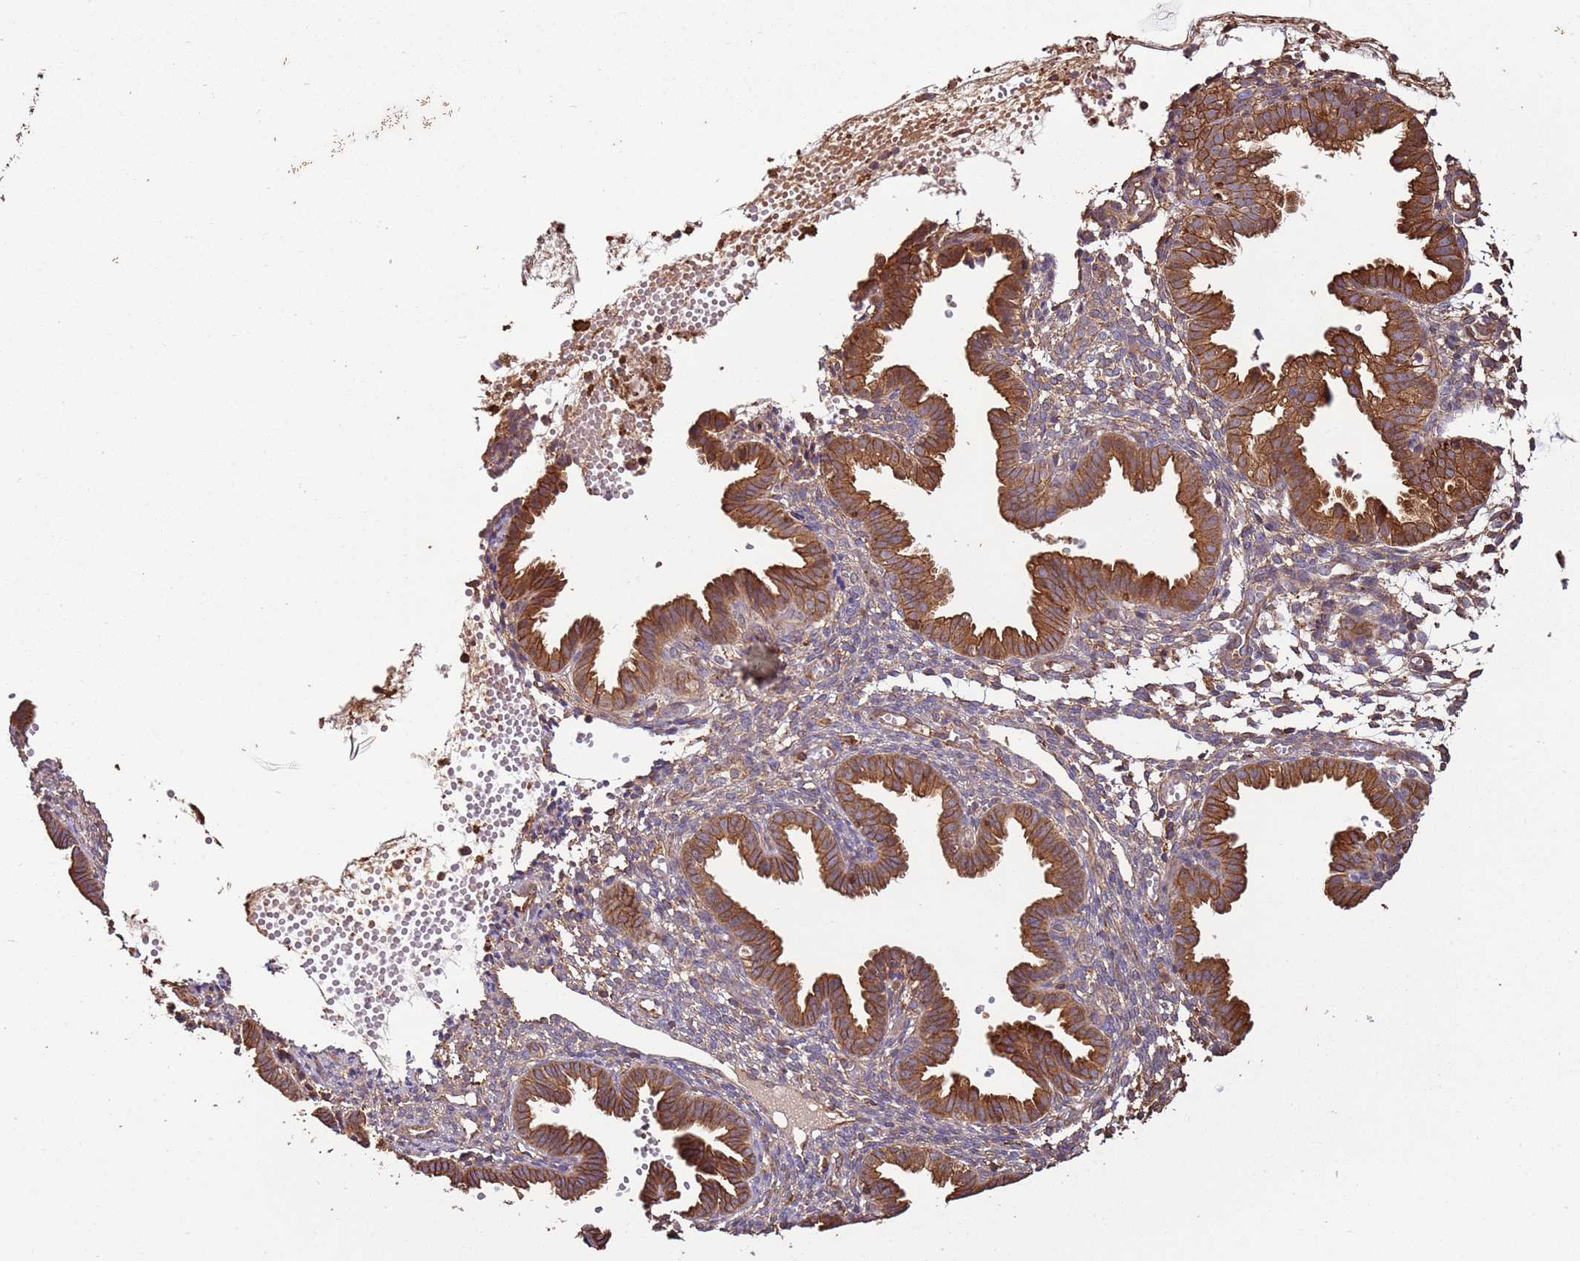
{"staining": {"intensity": "moderate", "quantity": "<25%", "location": "cytoplasmic/membranous"}, "tissue": "endometrium", "cell_type": "Cells in endometrial stroma", "image_type": "normal", "snomed": [{"axis": "morphology", "description": "Normal tissue, NOS"}, {"axis": "topography", "description": "Endometrium"}], "caption": "Immunohistochemistry (DAB) staining of normal human endometrium reveals moderate cytoplasmic/membranous protein positivity in about <25% of cells in endometrial stroma.", "gene": "ACVR2A", "patient": {"sex": "female", "age": 33}}